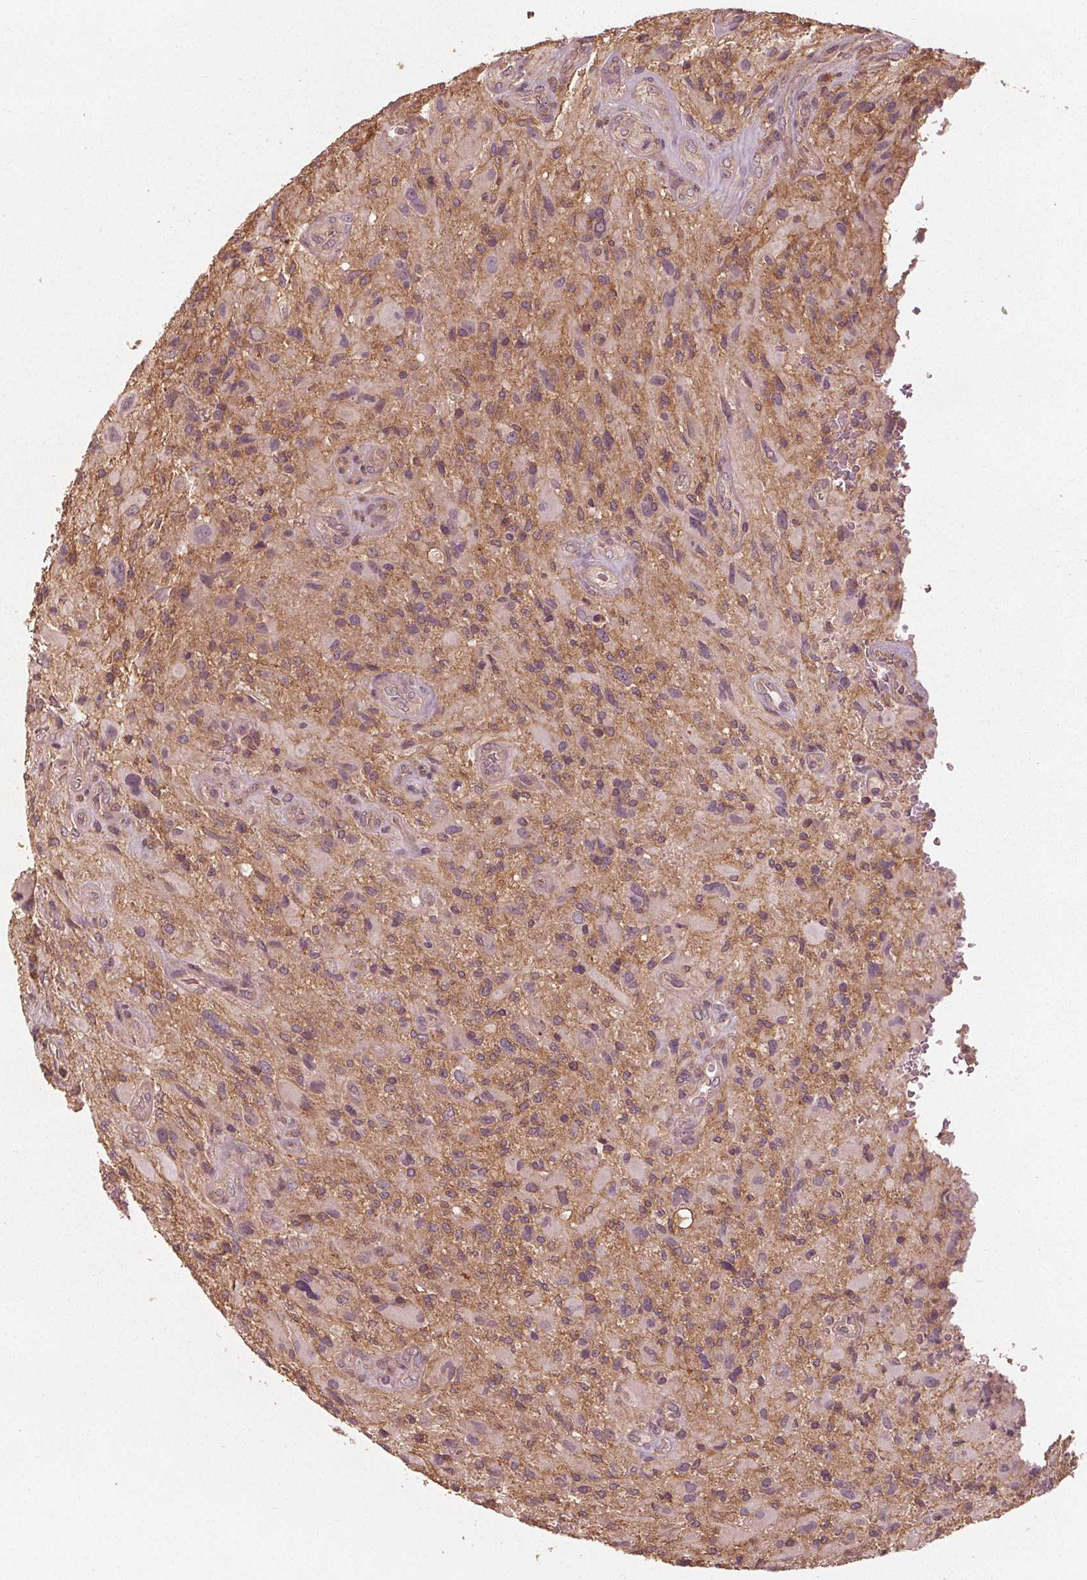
{"staining": {"intensity": "weak", "quantity": "<25%", "location": "cytoplasmic/membranous"}, "tissue": "glioma", "cell_type": "Tumor cells", "image_type": "cancer", "snomed": [{"axis": "morphology", "description": "Glioma, malignant, High grade"}, {"axis": "topography", "description": "Brain"}], "caption": "The histopathology image exhibits no significant expression in tumor cells of malignant high-grade glioma.", "gene": "GNB2", "patient": {"sex": "male", "age": 53}}